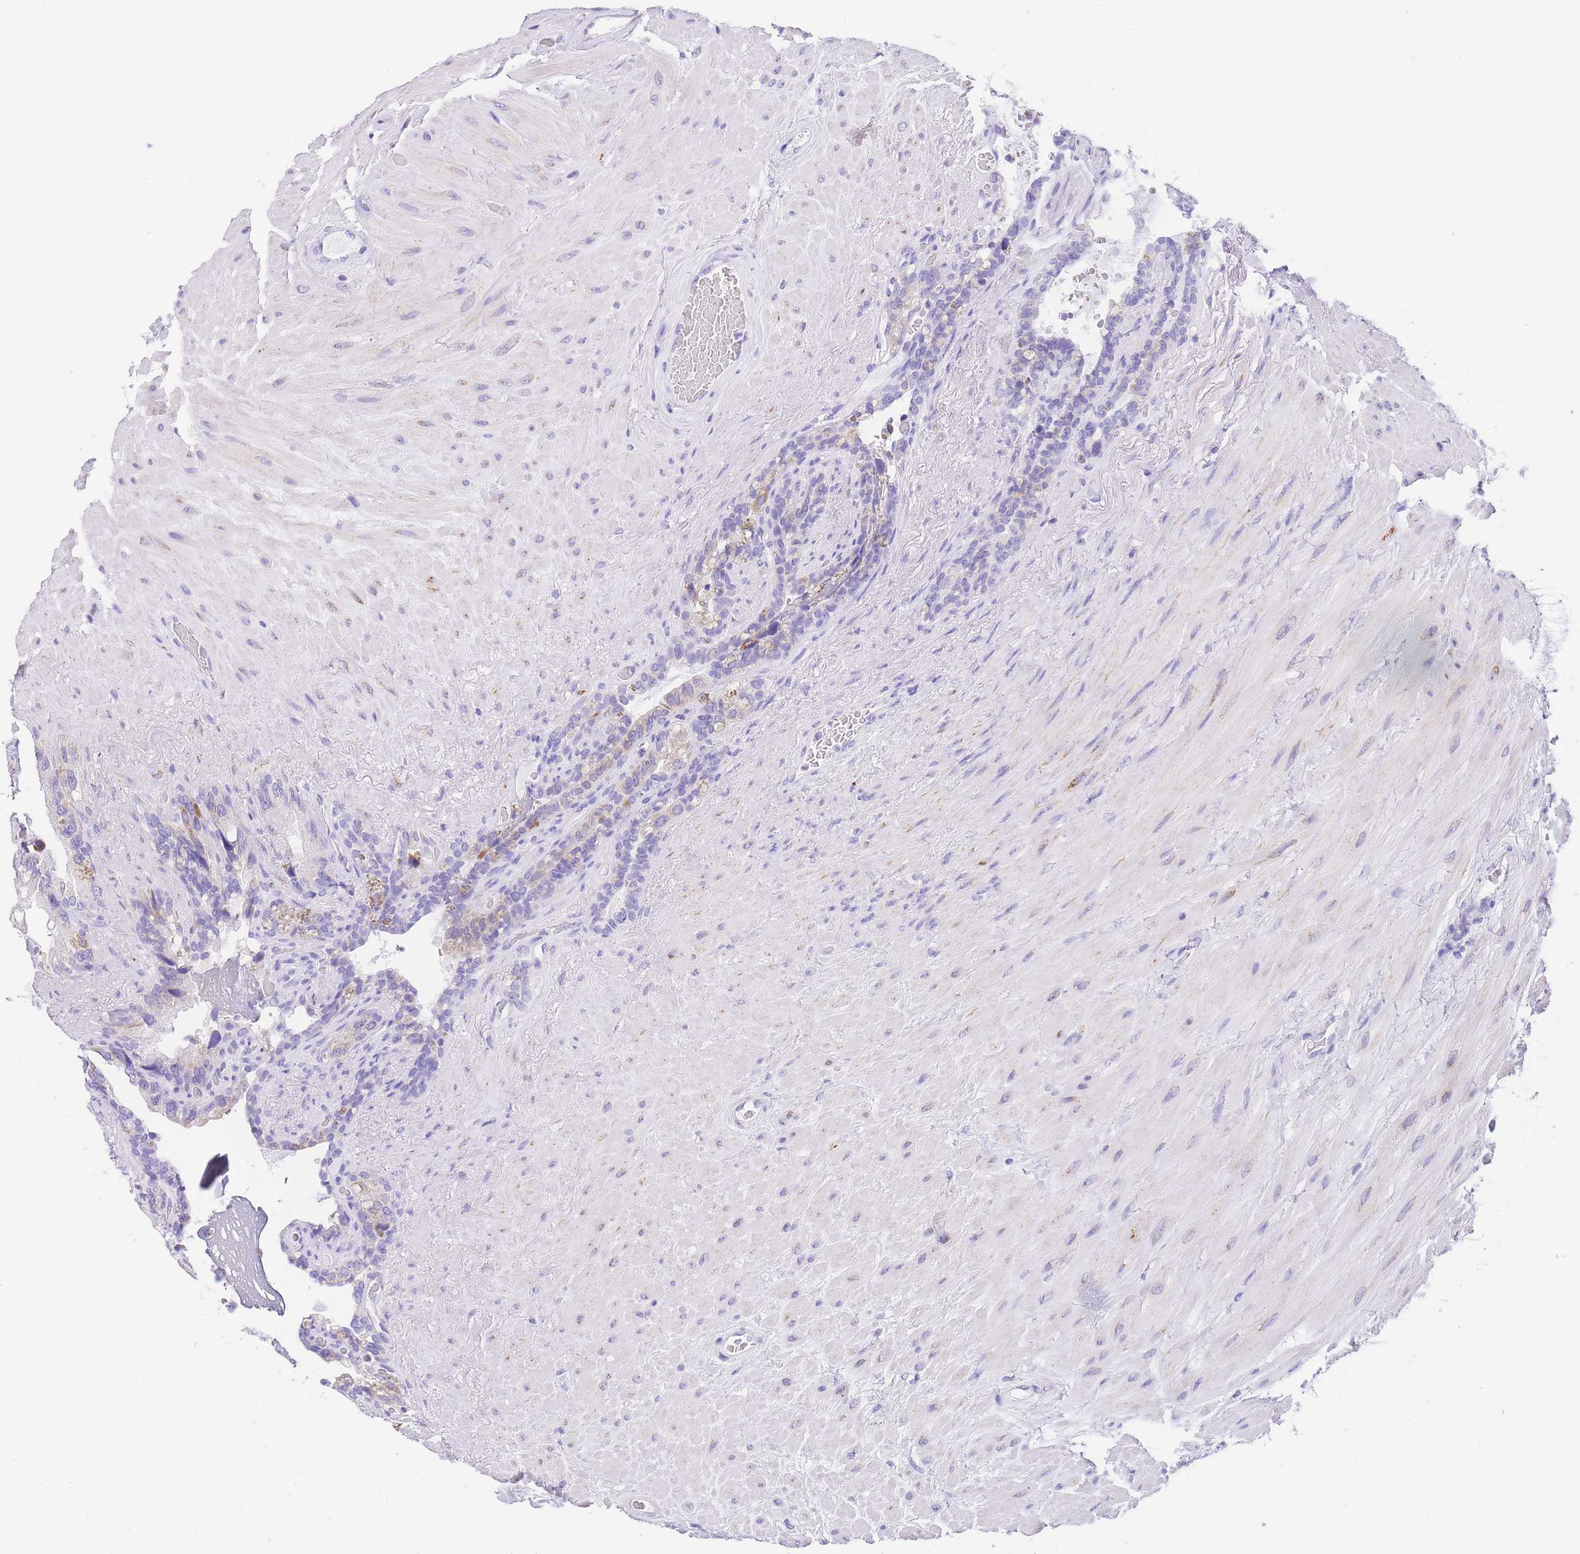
{"staining": {"intensity": "moderate", "quantity": "<25%", "location": "cytoplasmic/membranous"}, "tissue": "seminal vesicle", "cell_type": "Glandular cells", "image_type": "normal", "snomed": [{"axis": "morphology", "description": "Normal tissue, NOS"}, {"axis": "topography", "description": "Seminal veicle"}], "caption": "Protein staining of unremarkable seminal vesicle shows moderate cytoplasmic/membranous positivity in about <25% of glandular cells. The staining was performed using DAB to visualize the protein expression in brown, while the nuclei were stained in blue with hematoxylin (Magnification: 20x).", "gene": "NKD2", "patient": {"sex": "male", "age": 80}}